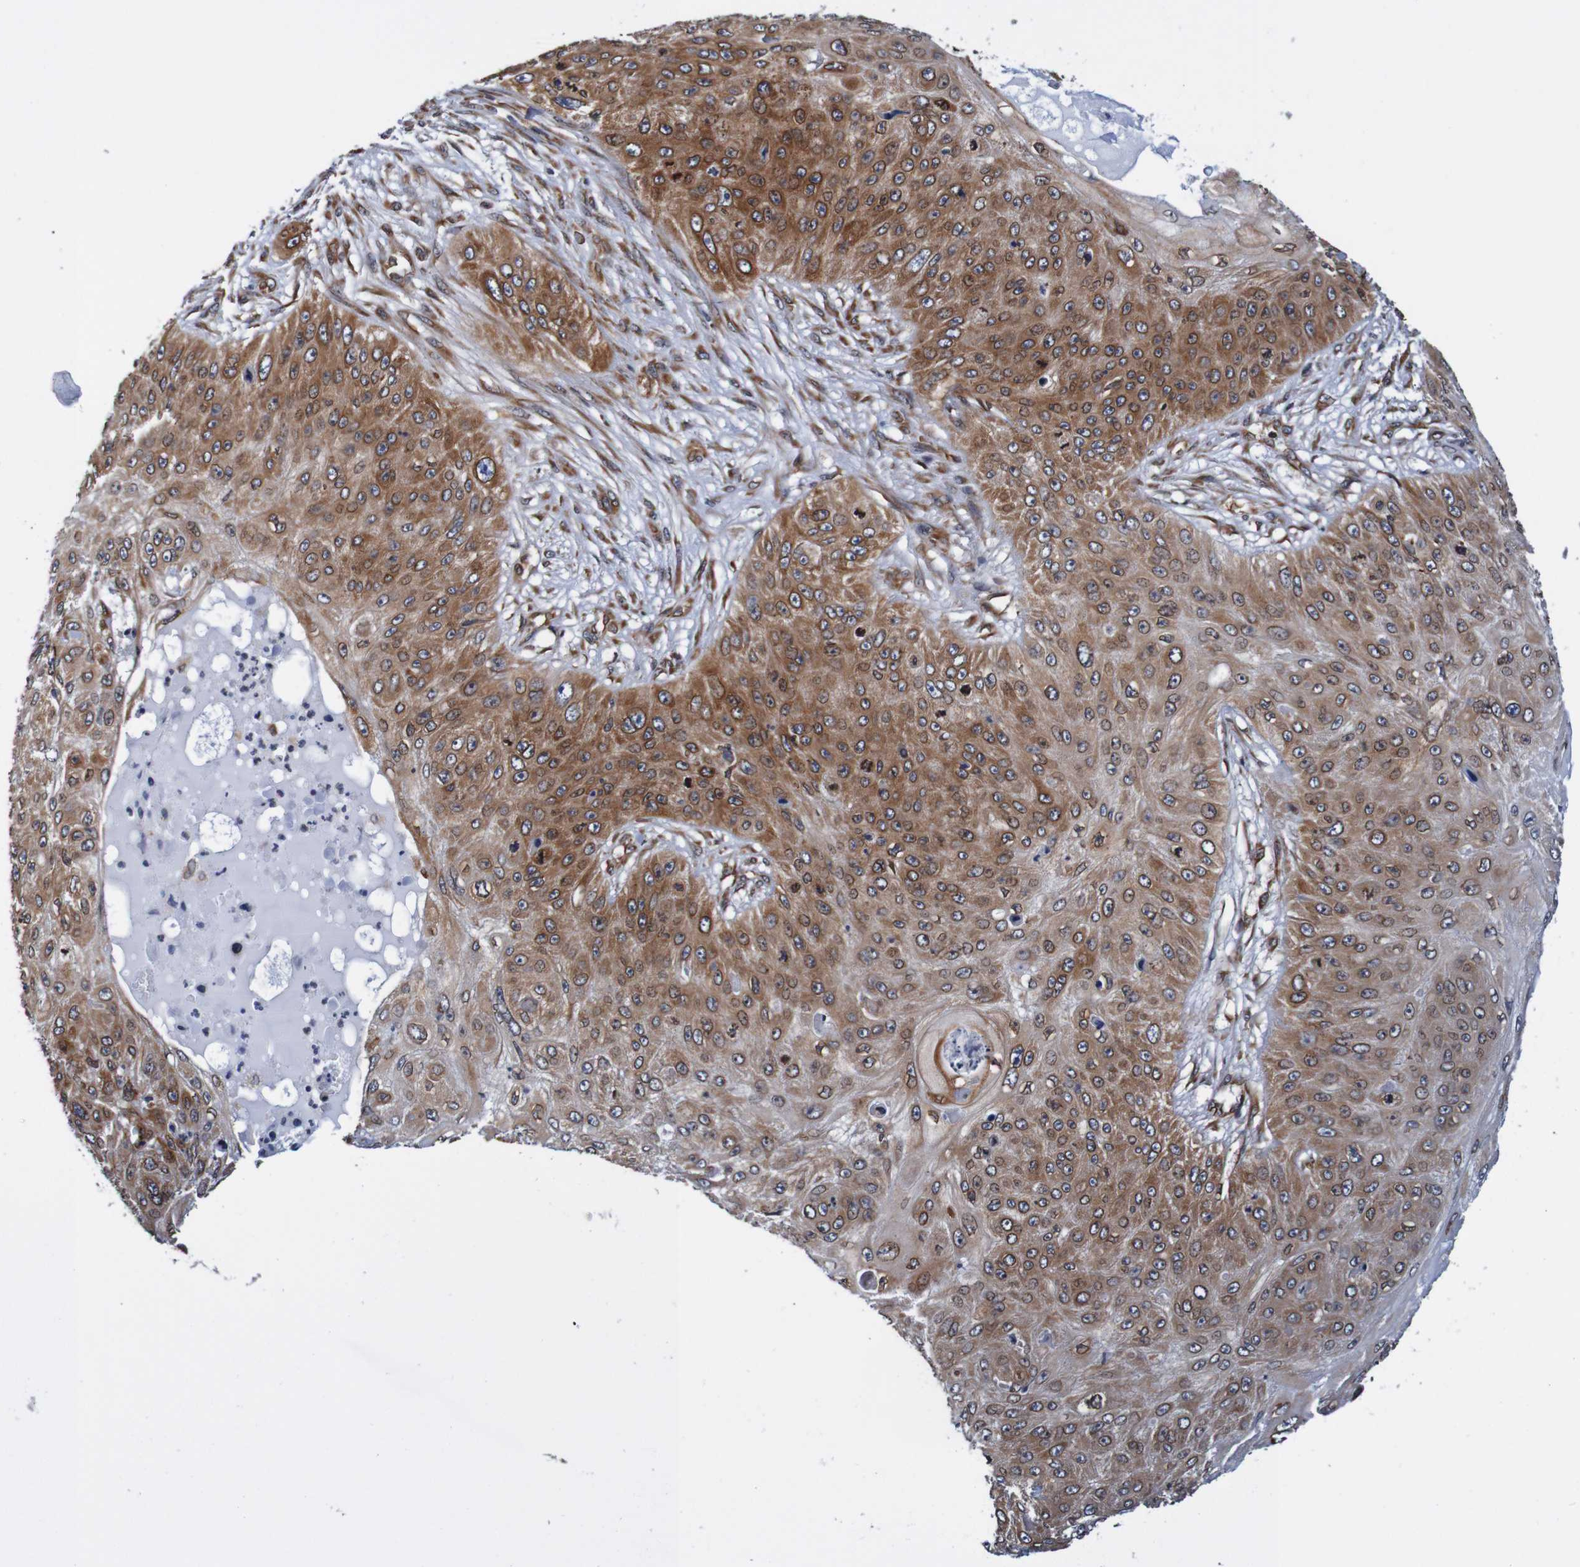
{"staining": {"intensity": "strong", "quantity": "25%-75%", "location": "cytoplasmic/membranous,nuclear"}, "tissue": "skin cancer", "cell_type": "Tumor cells", "image_type": "cancer", "snomed": [{"axis": "morphology", "description": "Squamous cell carcinoma, NOS"}, {"axis": "topography", "description": "Skin"}], "caption": "This image demonstrates skin cancer (squamous cell carcinoma) stained with immunohistochemistry (IHC) to label a protein in brown. The cytoplasmic/membranous and nuclear of tumor cells show strong positivity for the protein. Nuclei are counter-stained blue.", "gene": "TMEM109", "patient": {"sex": "female", "age": 80}}